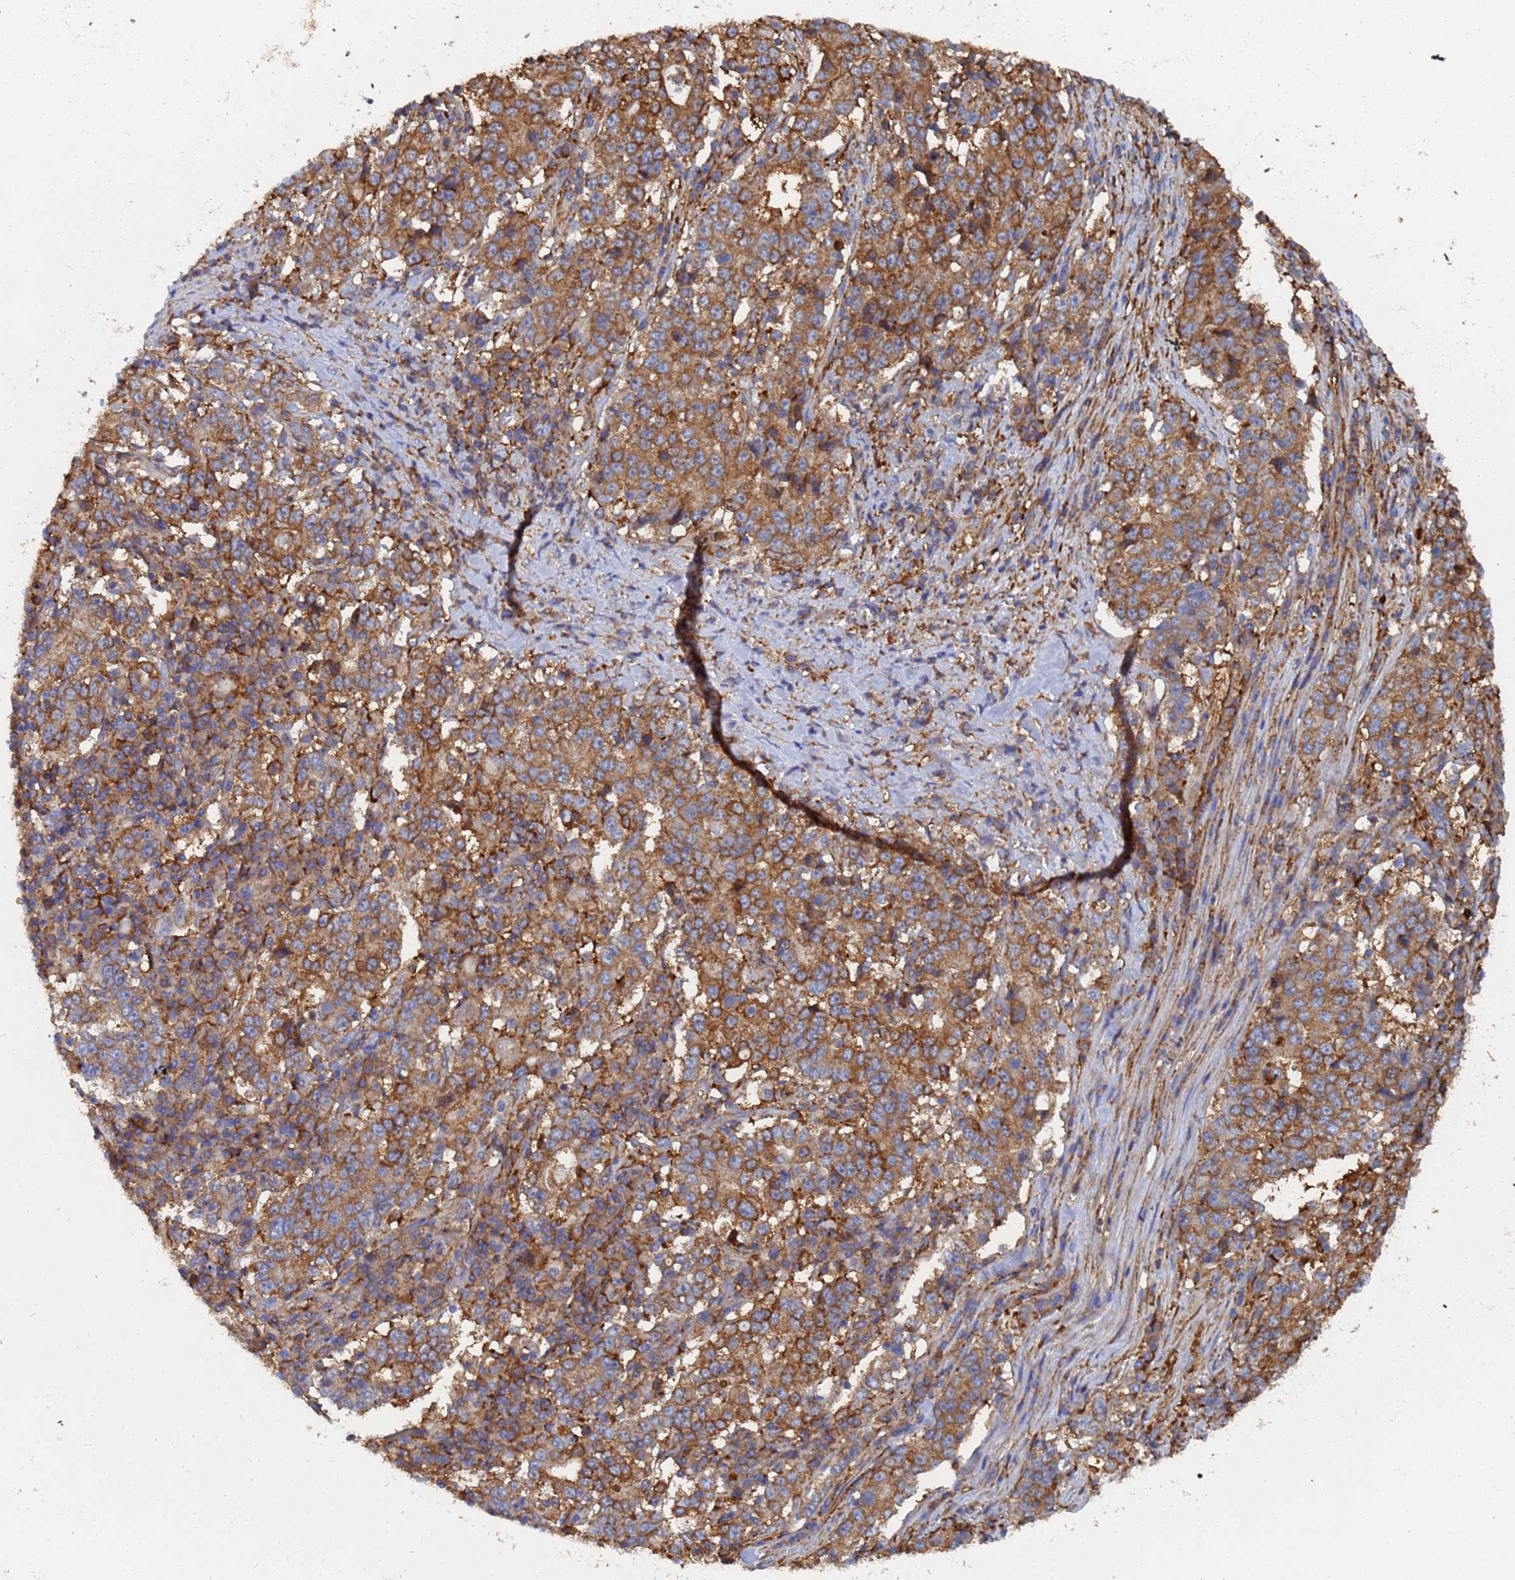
{"staining": {"intensity": "moderate", "quantity": ">75%", "location": "cytoplasmic/membranous"}, "tissue": "stomach cancer", "cell_type": "Tumor cells", "image_type": "cancer", "snomed": [{"axis": "morphology", "description": "Adenocarcinoma, NOS"}, {"axis": "topography", "description": "Stomach"}], "caption": "A brown stain shows moderate cytoplasmic/membranous expression of a protein in human stomach cancer (adenocarcinoma) tumor cells.", "gene": "GPR42", "patient": {"sex": "male", "age": 59}}